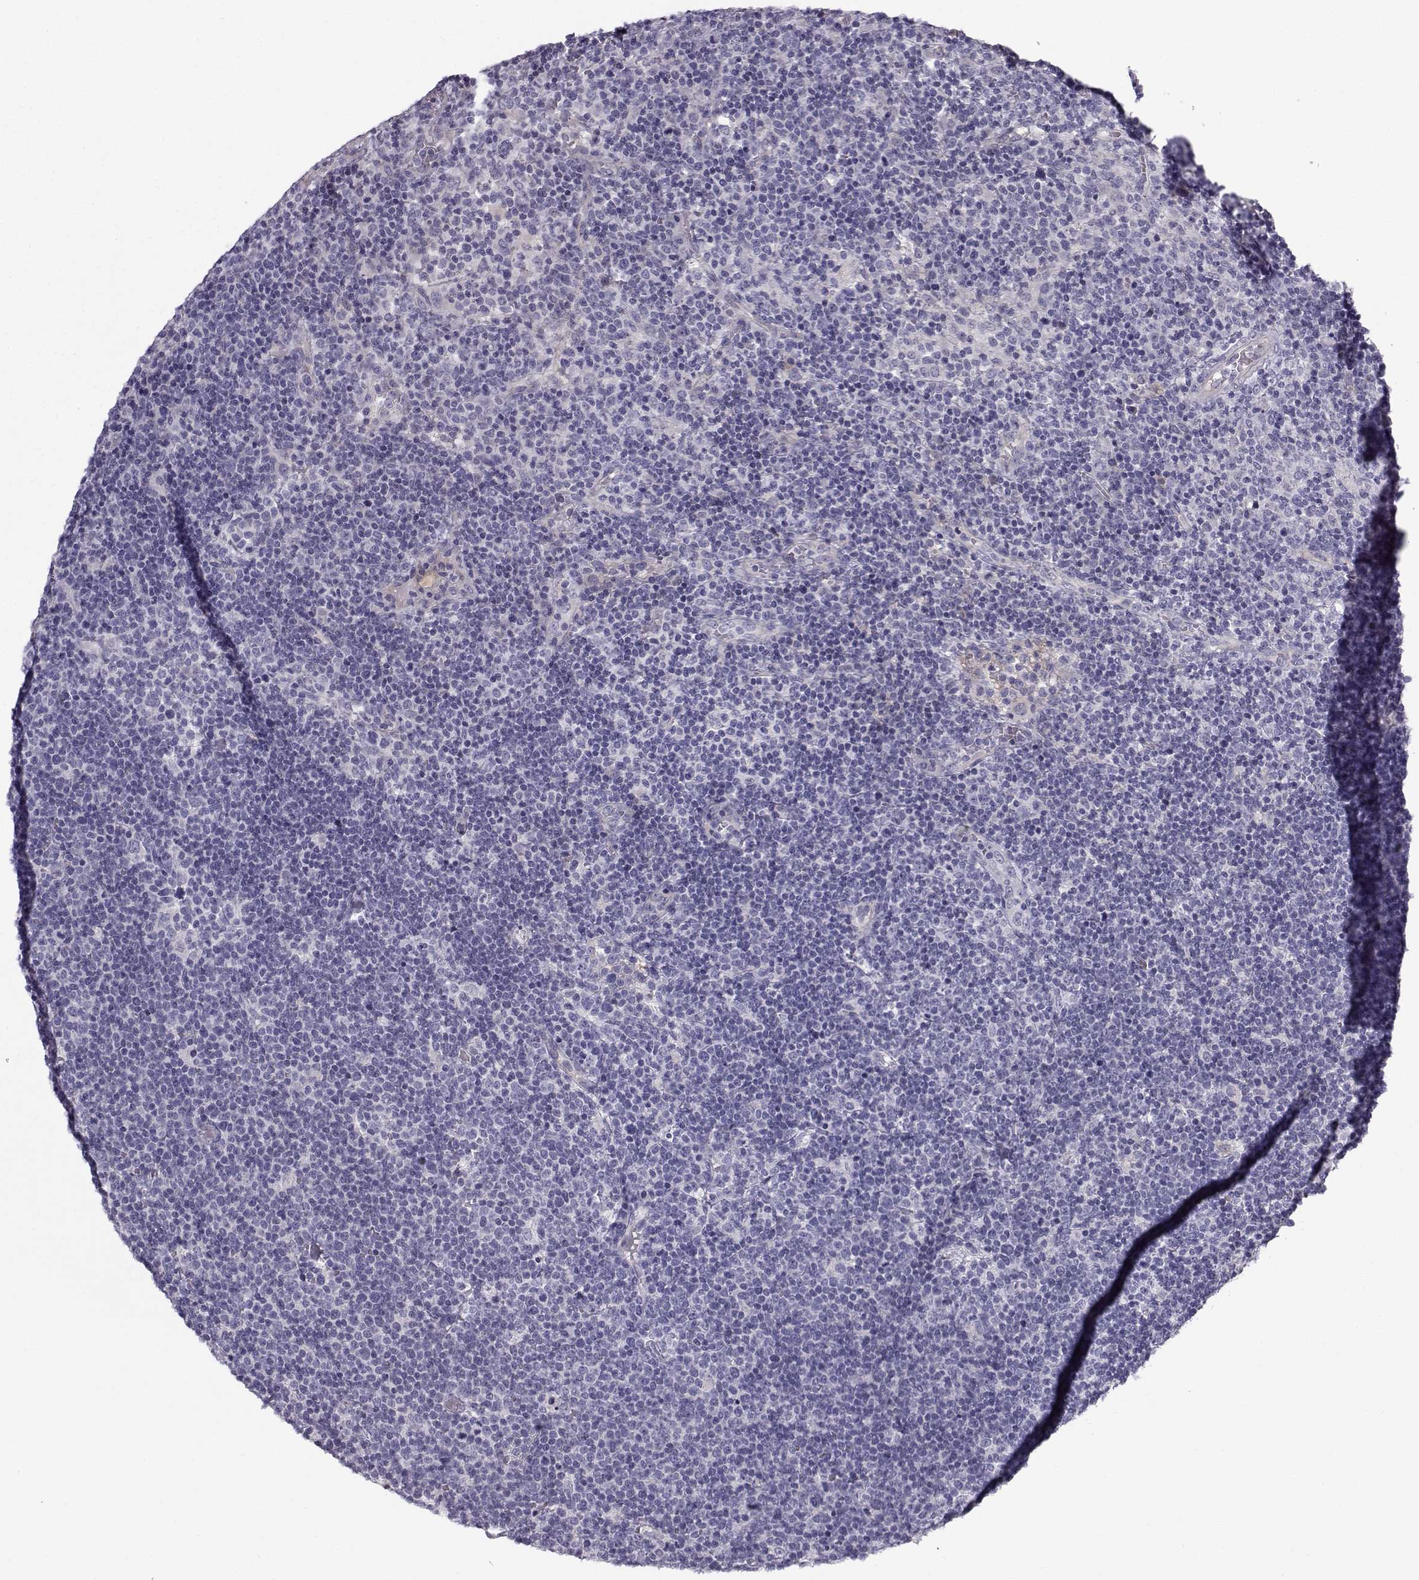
{"staining": {"intensity": "negative", "quantity": "none", "location": "none"}, "tissue": "lymphoma", "cell_type": "Tumor cells", "image_type": "cancer", "snomed": [{"axis": "morphology", "description": "Malignant lymphoma, non-Hodgkin's type, High grade"}, {"axis": "topography", "description": "Lymph node"}], "caption": "The micrograph shows no staining of tumor cells in lymphoma.", "gene": "CALCR", "patient": {"sex": "male", "age": 61}}